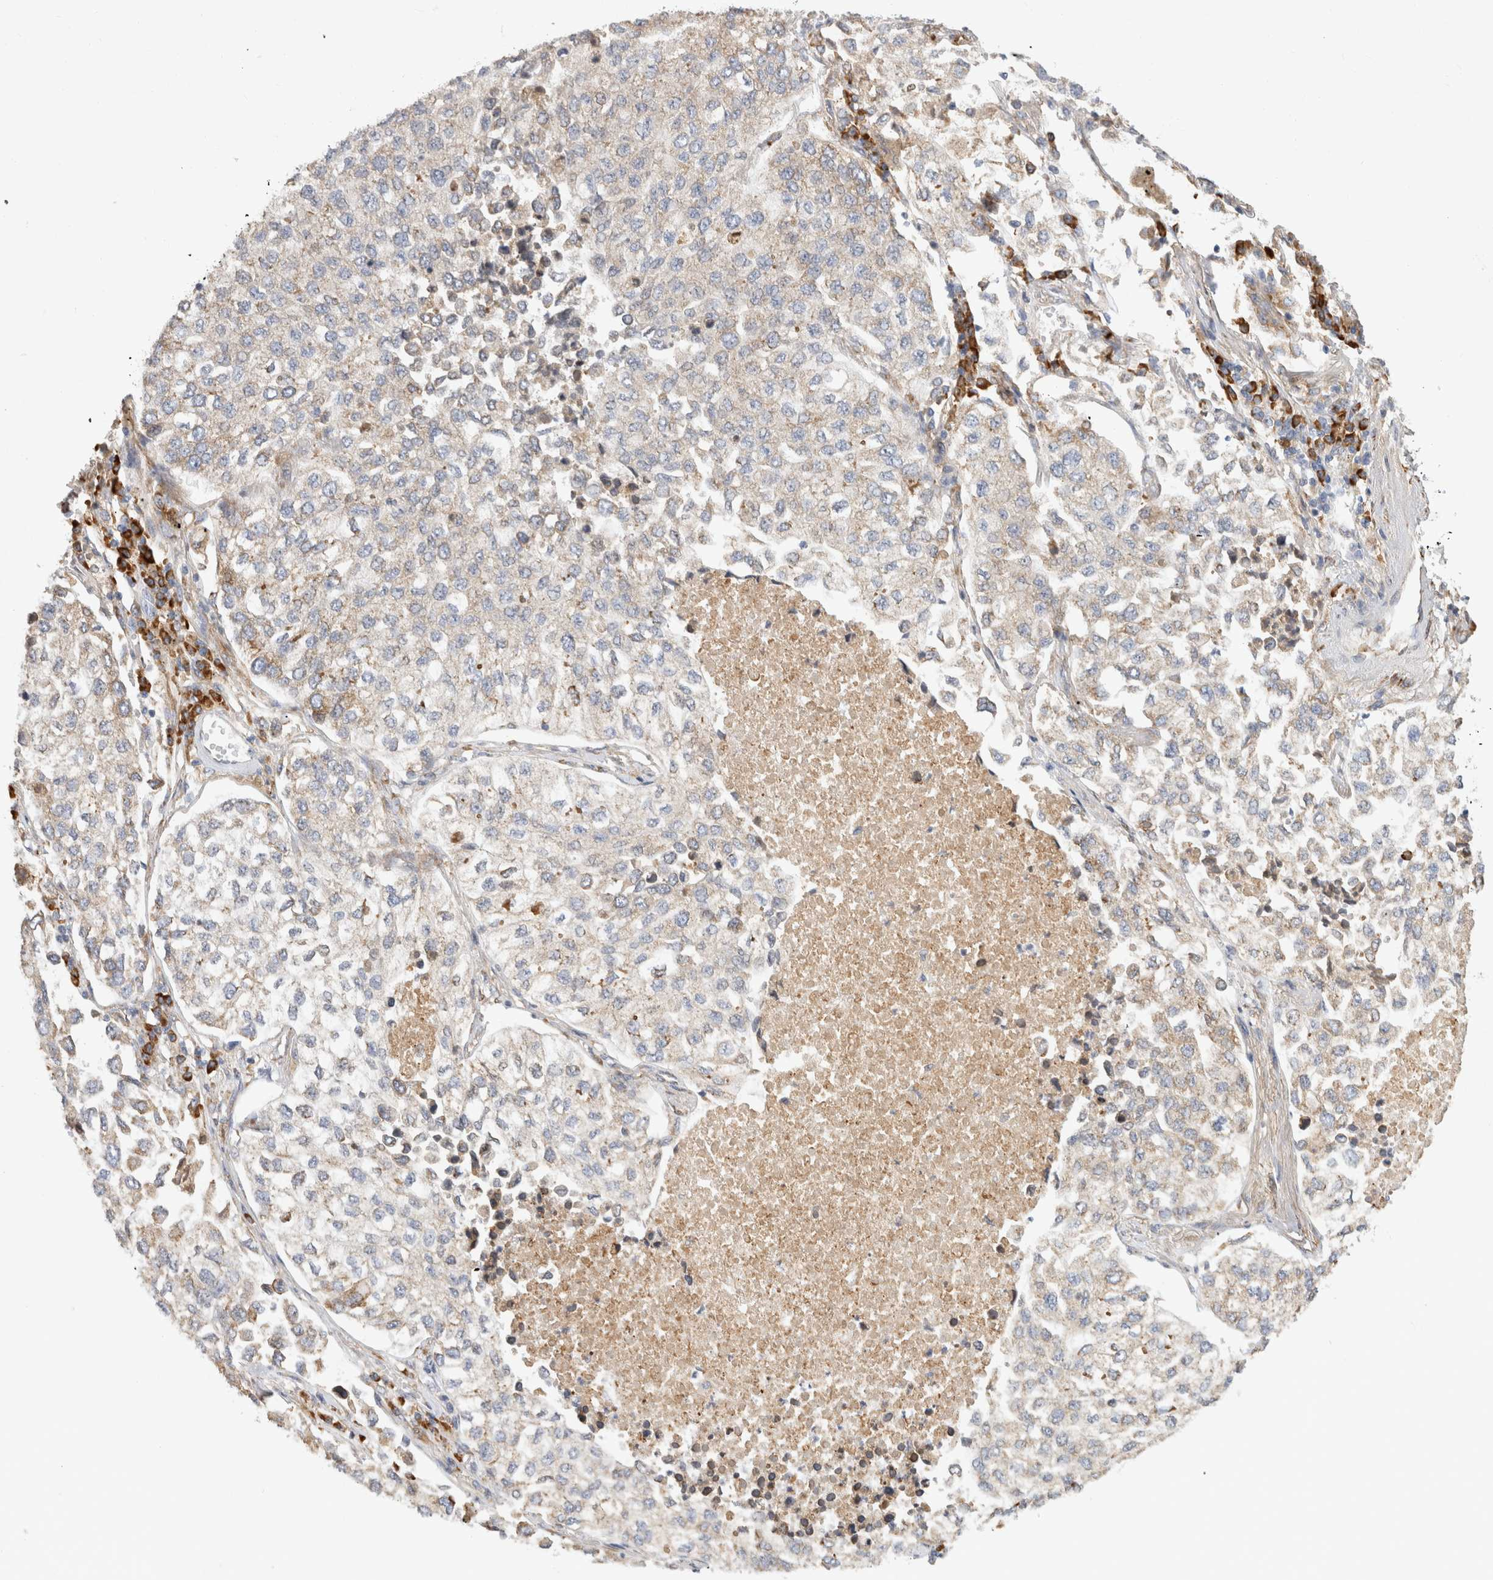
{"staining": {"intensity": "weak", "quantity": "<25%", "location": "cytoplasmic/membranous"}, "tissue": "lung cancer", "cell_type": "Tumor cells", "image_type": "cancer", "snomed": [{"axis": "morphology", "description": "Adenocarcinoma, NOS"}, {"axis": "topography", "description": "Lung"}], "caption": "High magnification brightfield microscopy of lung adenocarcinoma stained with DAB (3,3'-diaminobenzidine) (brown) and counterstained with hematoxylin (blue): tumor cells show no significant positivity. The staining was performed using DAB to visualize the protein expression in brown, while the nuclei were stained in blue with hematoxylin (Magnification: 20x).", "gene": "RPN2", "patient": {"sex": "male", "age": 63}}